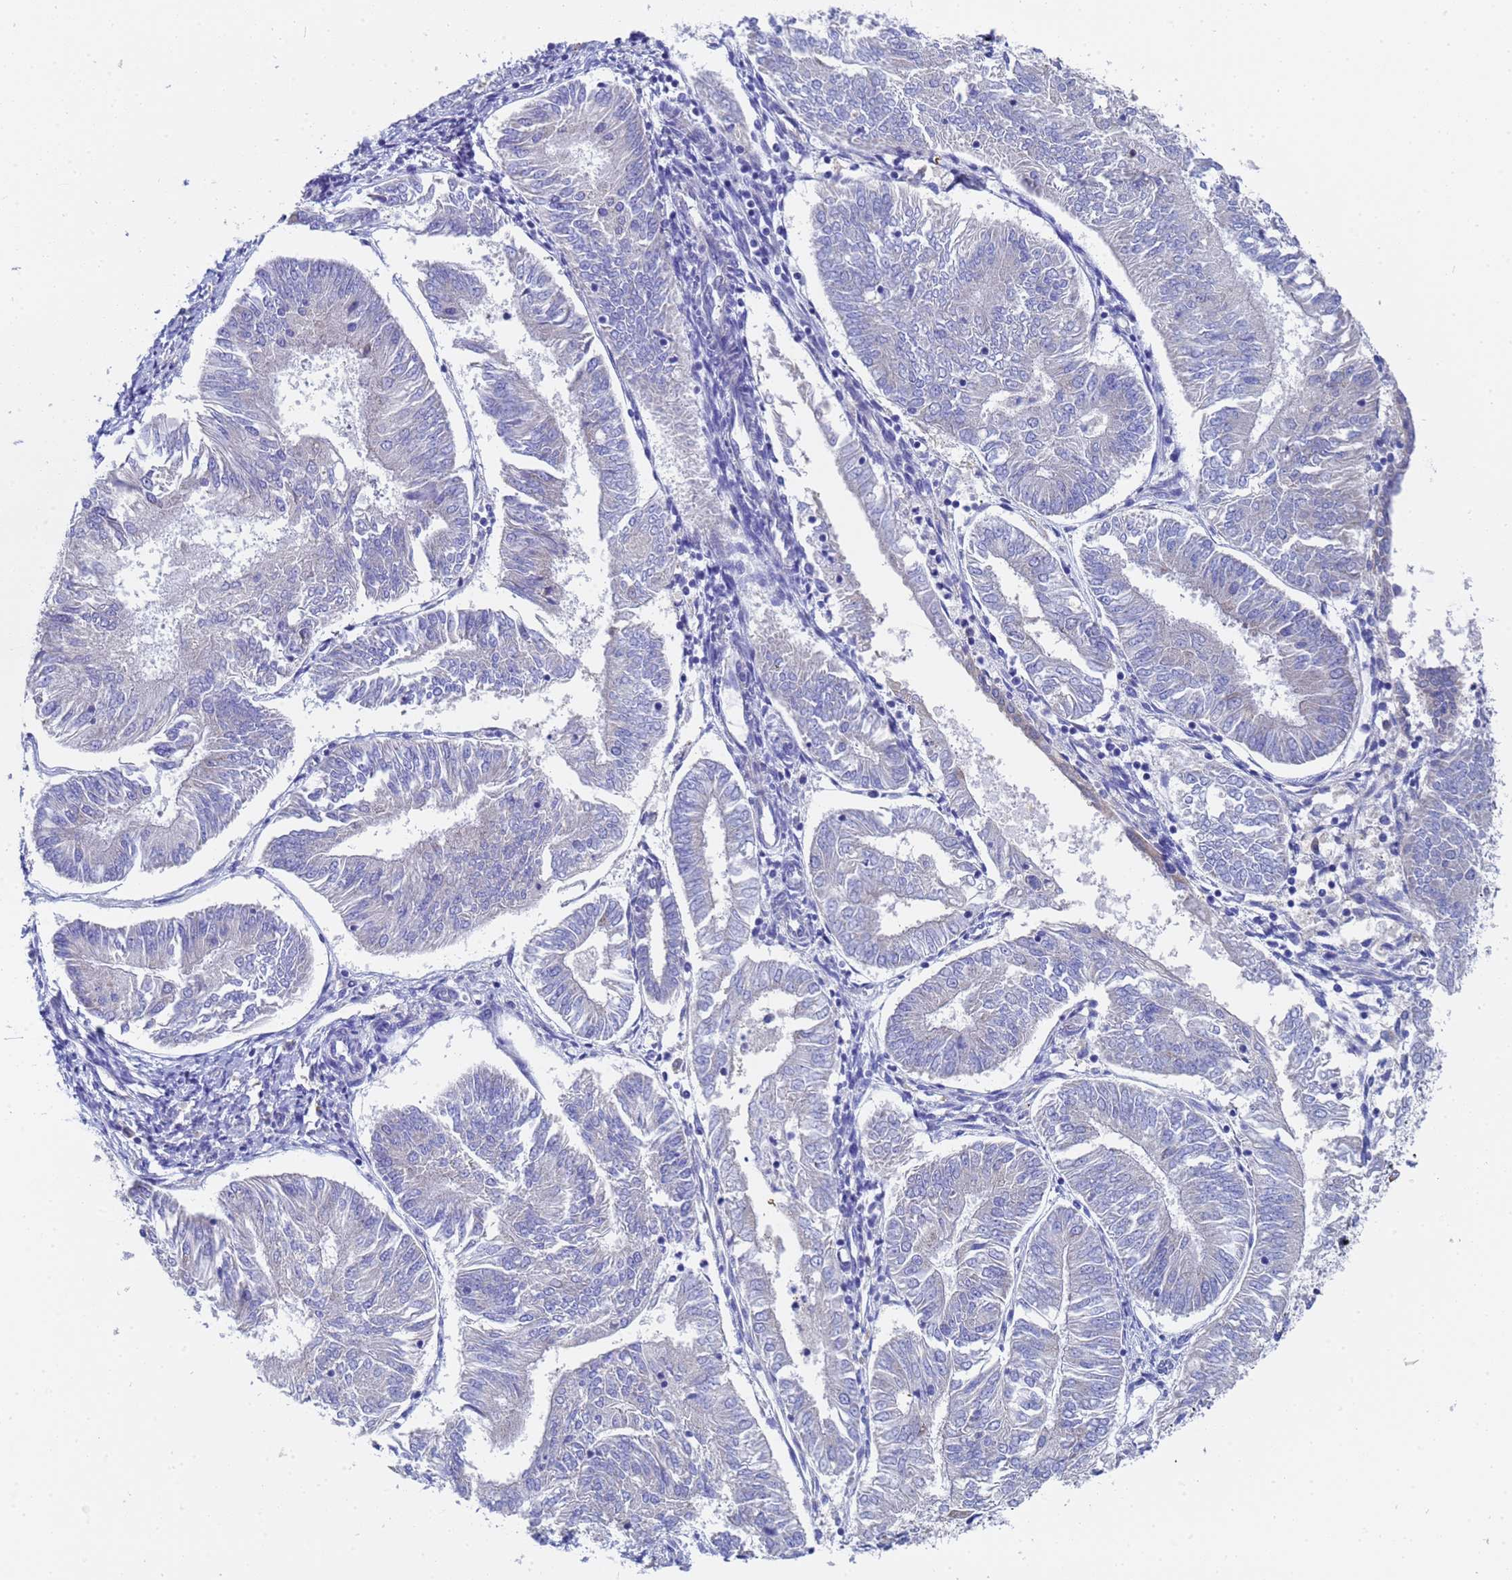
{"staining": {"intensity": "negative", "quantity": "none", "location": "none"}, "tissue": "endometrial cancer", "cell_type": "Tumor cells", "image_type": "cancer", "snomed": [{"axis": "morphology", "description": "Adenocarcinoma, NOS"}, {"axis": "topography", "description": "Endometrium"}], "caption": "Immunohistochemistry of human adenocarcinoma (endometrial) reveals no expression in tumor cells. The staining was performed using DAB (3,3'-diaminobenzidine) to visualize the protein expression in brown, while the nuclei were stained in blue with hematoxylin (Magnification: 20x).", "gene": "TM4SF4", "patient": {"sex": "female", "age": 58}}